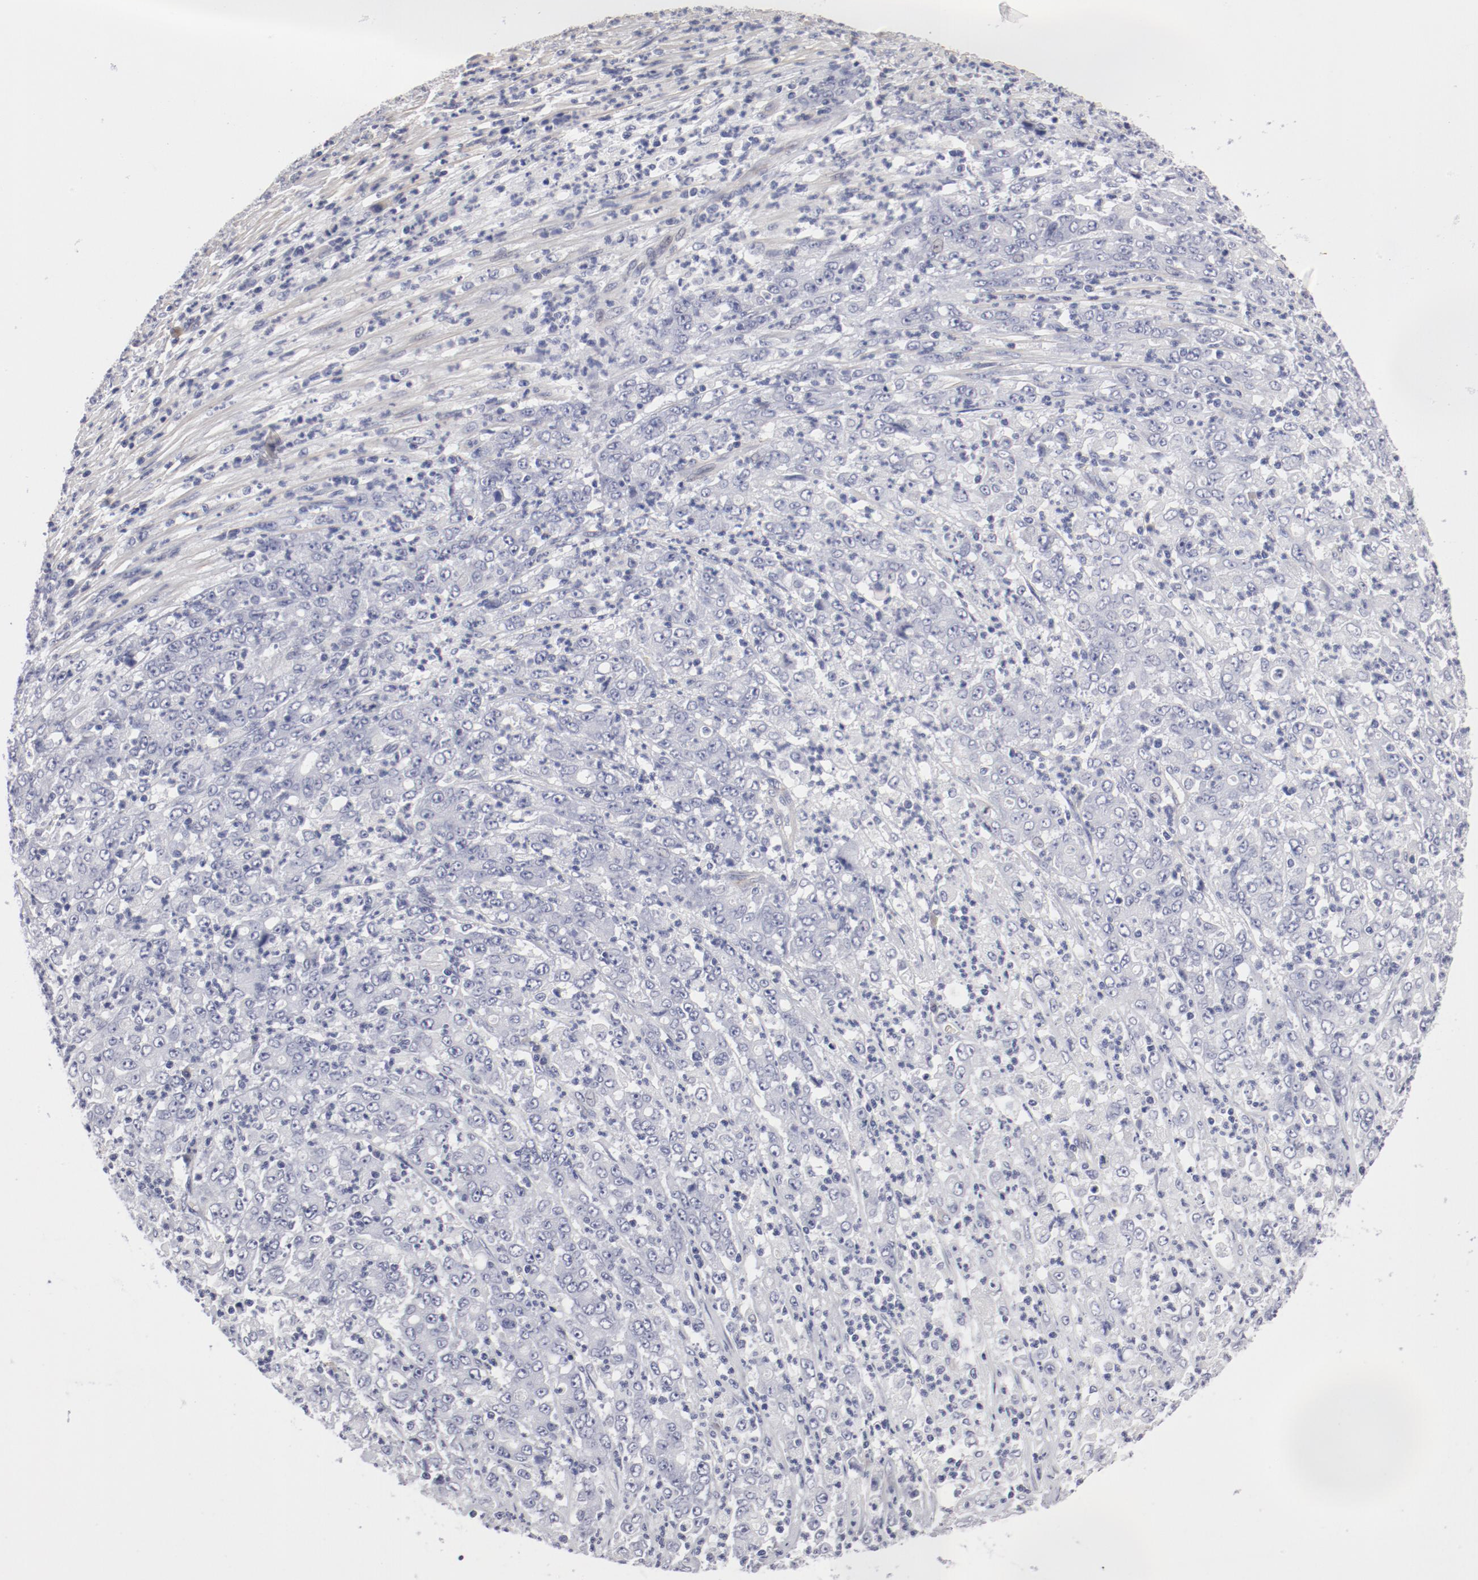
{"staining": {"intensity": "negative", "quantity": "none", "location": "none"}, "tissue": "stomach cancer", "cell_type": "Tumor cells", "image_type": "cancer", "snomed": [{"axis": "morphology", "description": "Adenocarcinoma, NOS"}, {"axis": "topography", "description": "Stomach, lower"}], "caption": "Tumor cells are negative for brown protein staining in stomach cancer.", "gene": "LAX1", "patient": {"sex": "female", "age": 71}}